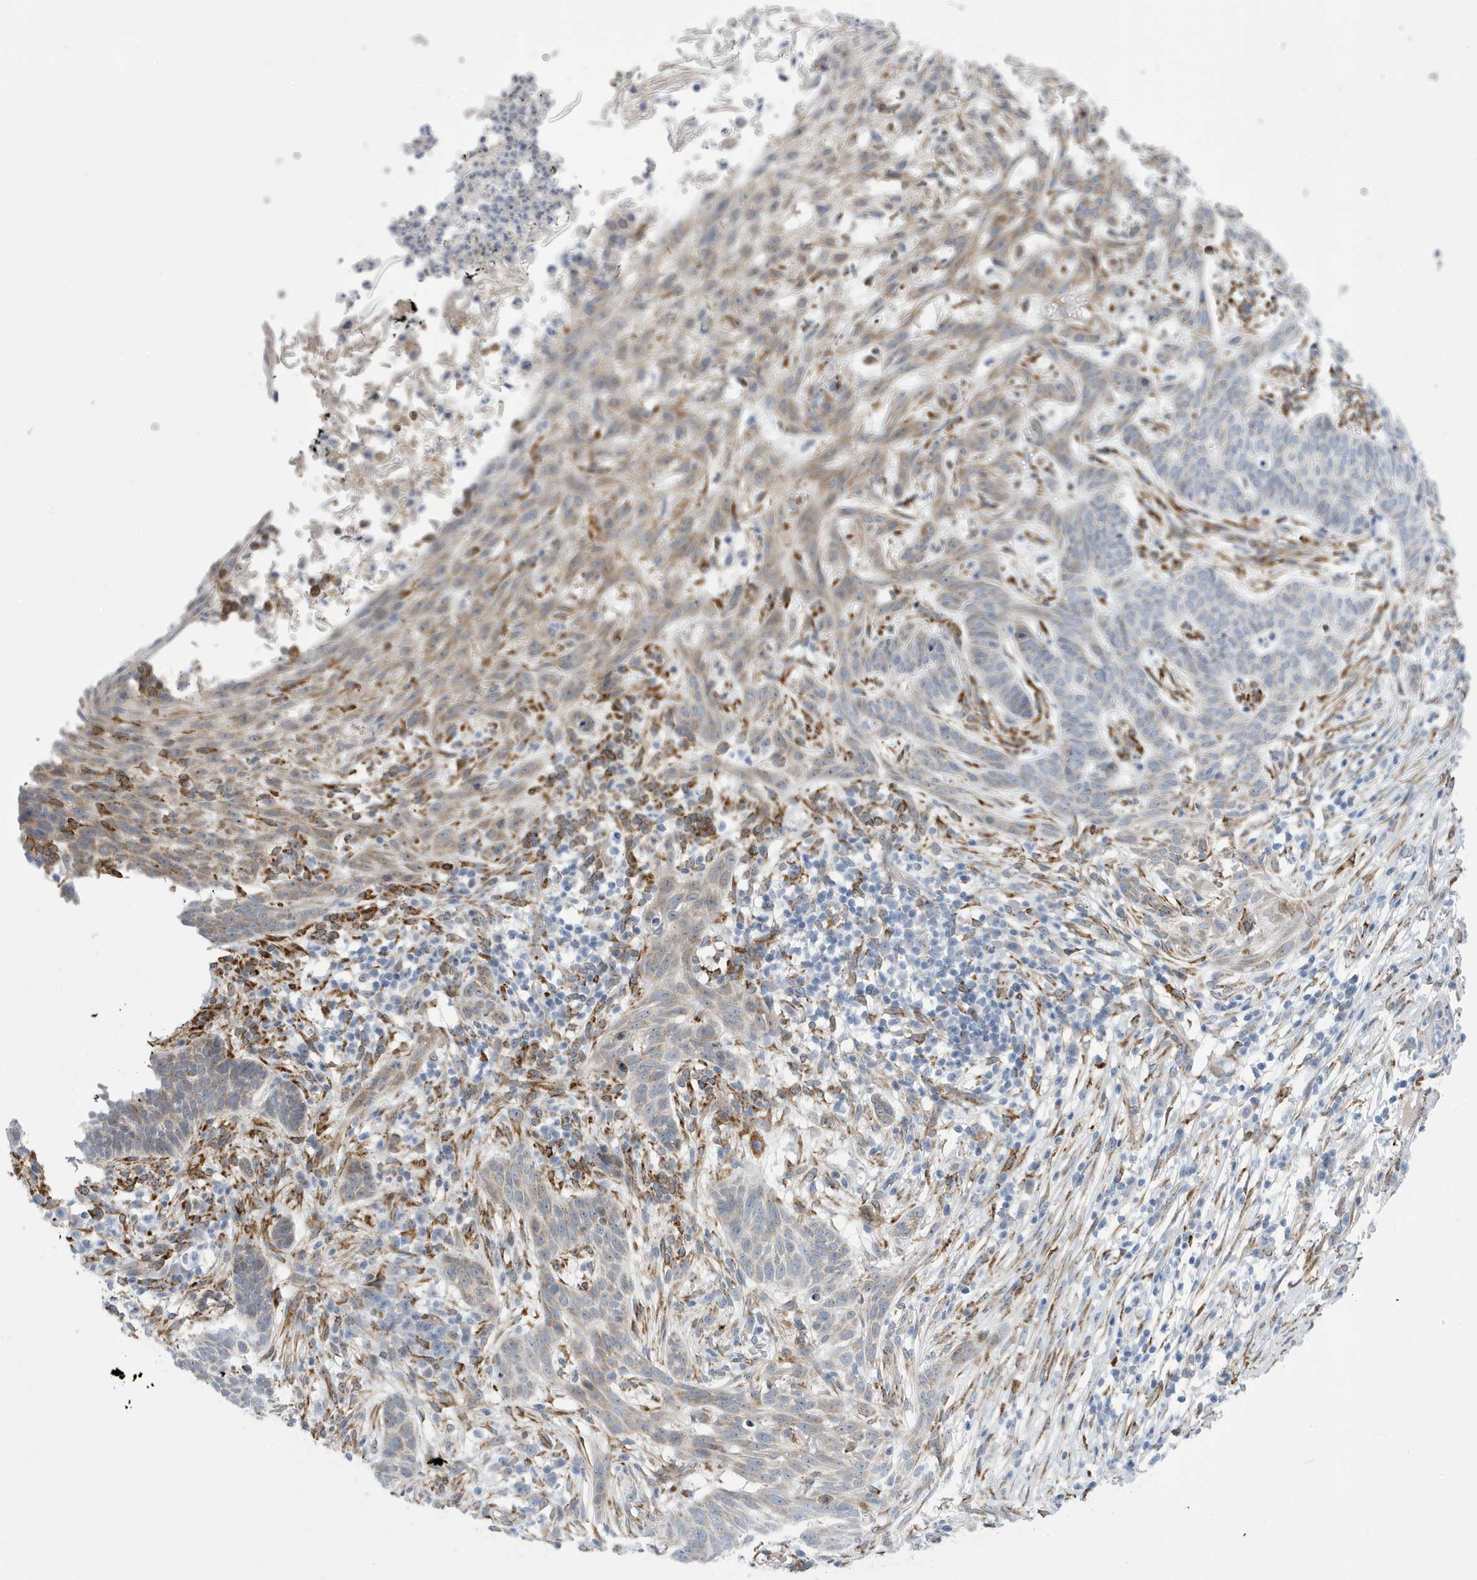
{"staining": {"intensity": "negative", "quantity": "none", "location": "none"}, "tissue": "skin cancer", "cell_type": "Tumor cells", "image_type": "cancer", "snomed": [{"axis": "morphology", "description": "Normal tissue, NOS"}, {"axis": "morphology", "description": "Basal cell carcinoma"}, {"axis": "topography", "description": "Skin"}], "caption": "Immunohistochemical staining of skin cancer (basal cell carcinoma) displays no significant positivity in tumor cells.", "gene": "SEMA3F", "patient": {"sex": "male", "age": 64}}